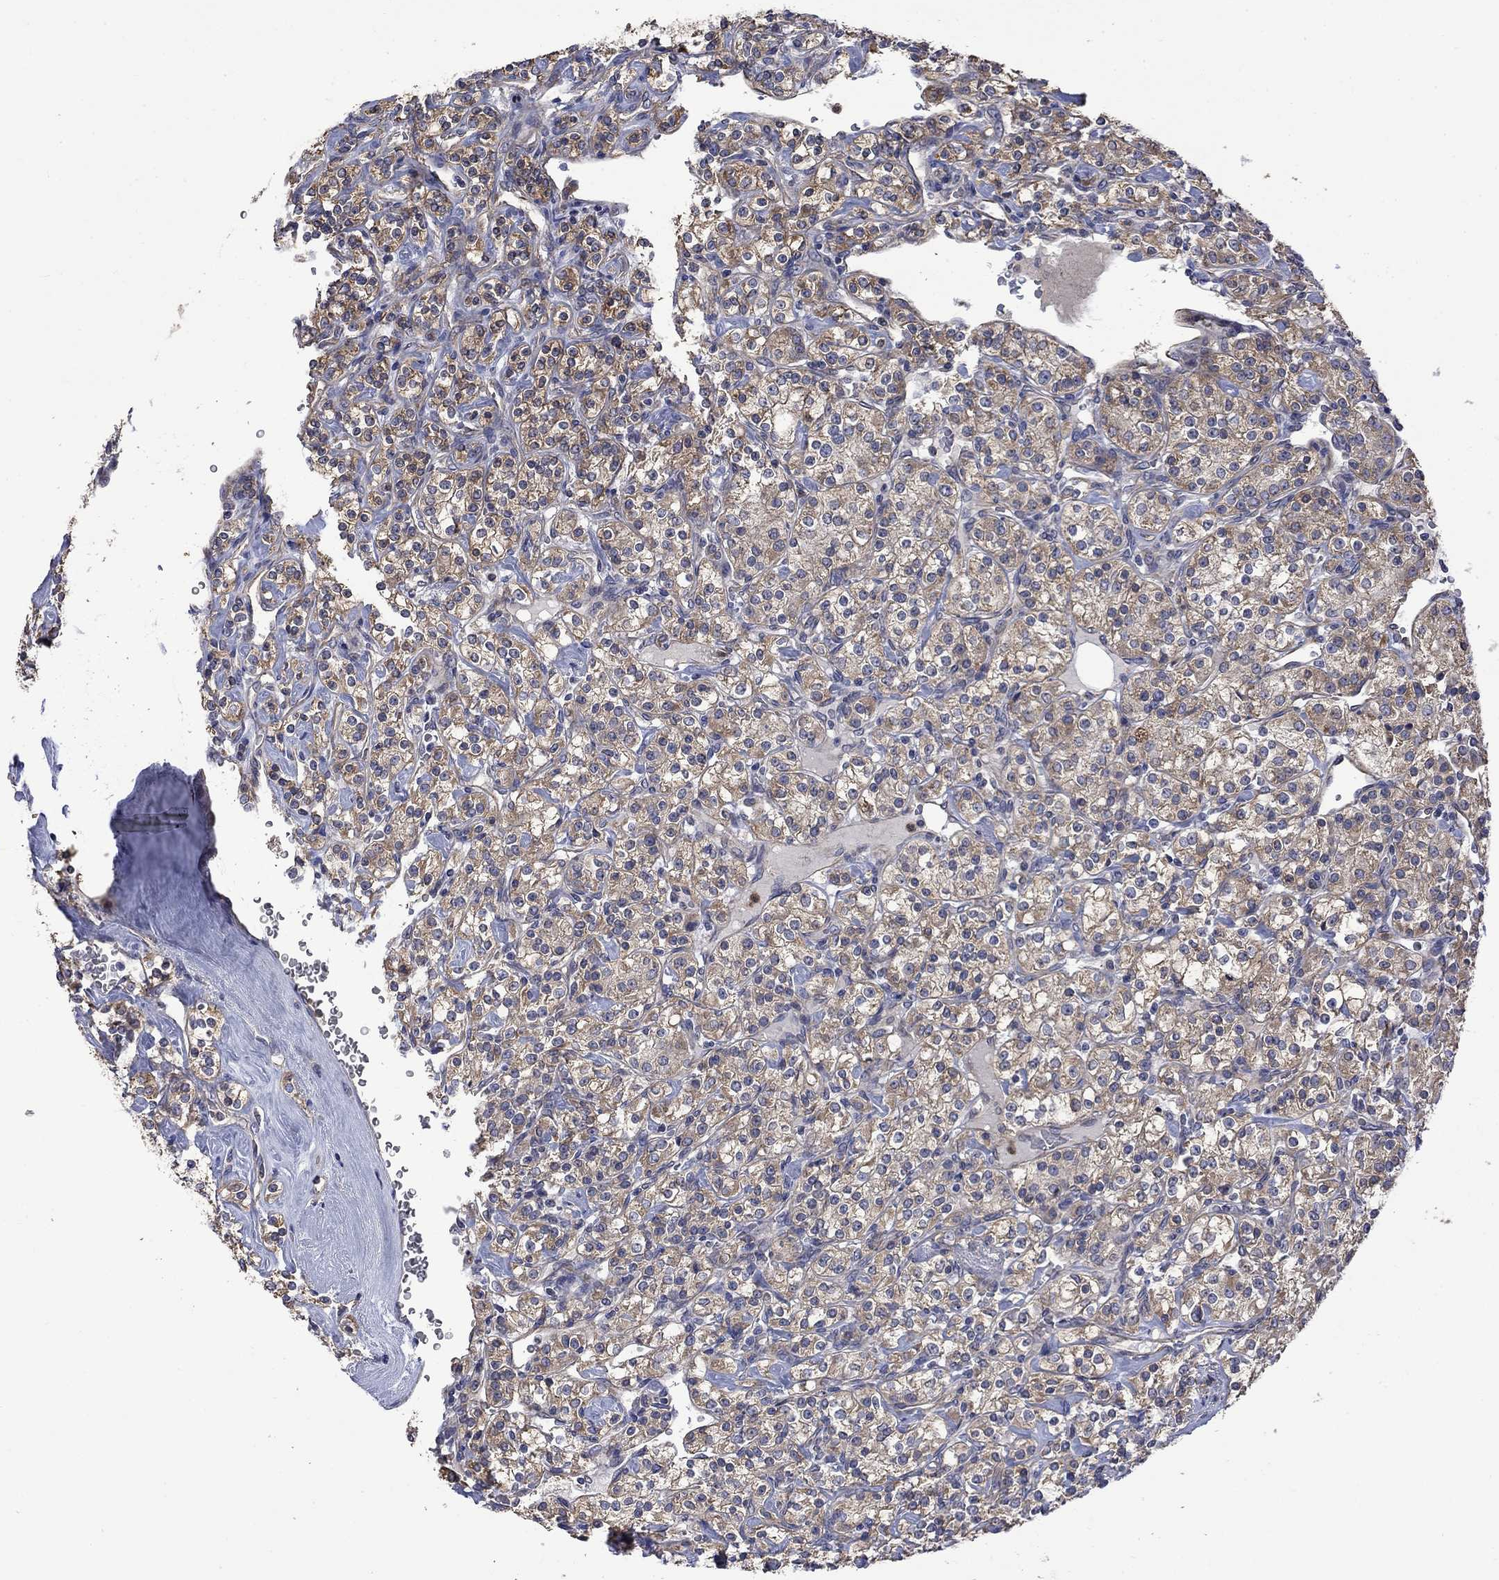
{"staining": {"intensity": "moderate", "quantity": "25%-75%", "location": "cytoplasmic/membranous"}, "tissue": "renal cancer", "cell_type": "Tumor cells", "image_type": "cancer", "snomed": [{"axis": "morphology", "description": "Adenocarcinoma, NOS"}, {"axis": "topography", "description": "Kidney"}], "caption": "Immunohistochemical staining of adenocarcinoma (renal) demonstrates medium levels of moderate cytoplasmic/membranous protein staining in about 25%-75% of tumor cells.", "gene": "CAMKK2", "patient": {"sex": "male", "age": 77}}